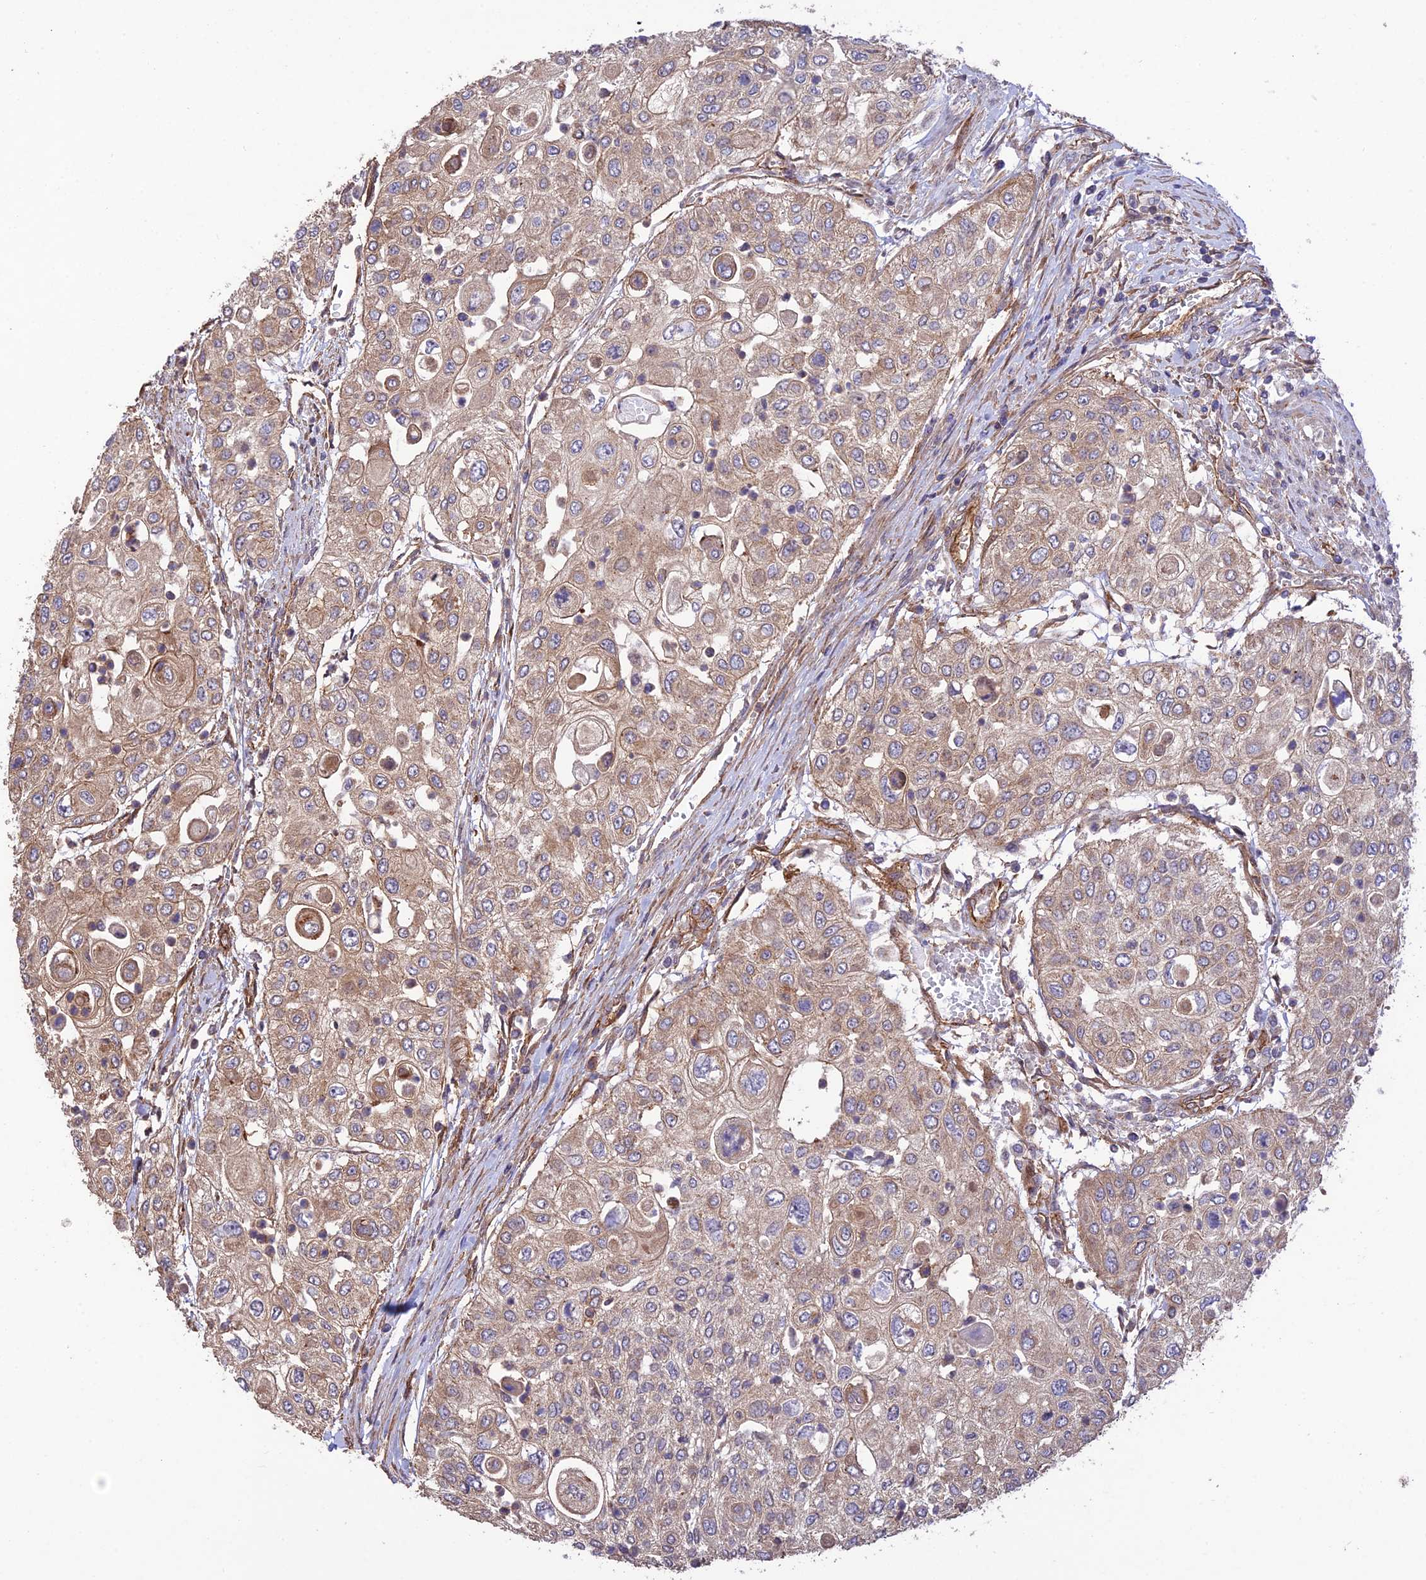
{"staining": {"intensity": "weak", "quantity": "25%-75%", "location": "cytoplasmic/membranous"}, "tissue": "urothelial cancer", "cell_type": "Tumor cells", "image_type": "cancer", "snomed": [{"axis": "morphology", "description": "Urothelial carcinoma, High grade"}, {"axis": "topography", "description": "Urinary bladder"}], "caption": "Human urothelial carcinoma (high-grade) stained with a protein marker demonstrates weak staining in tumor cells.", "gene": "HOMER2", "patient": {"sex": "female", "age": 79}}